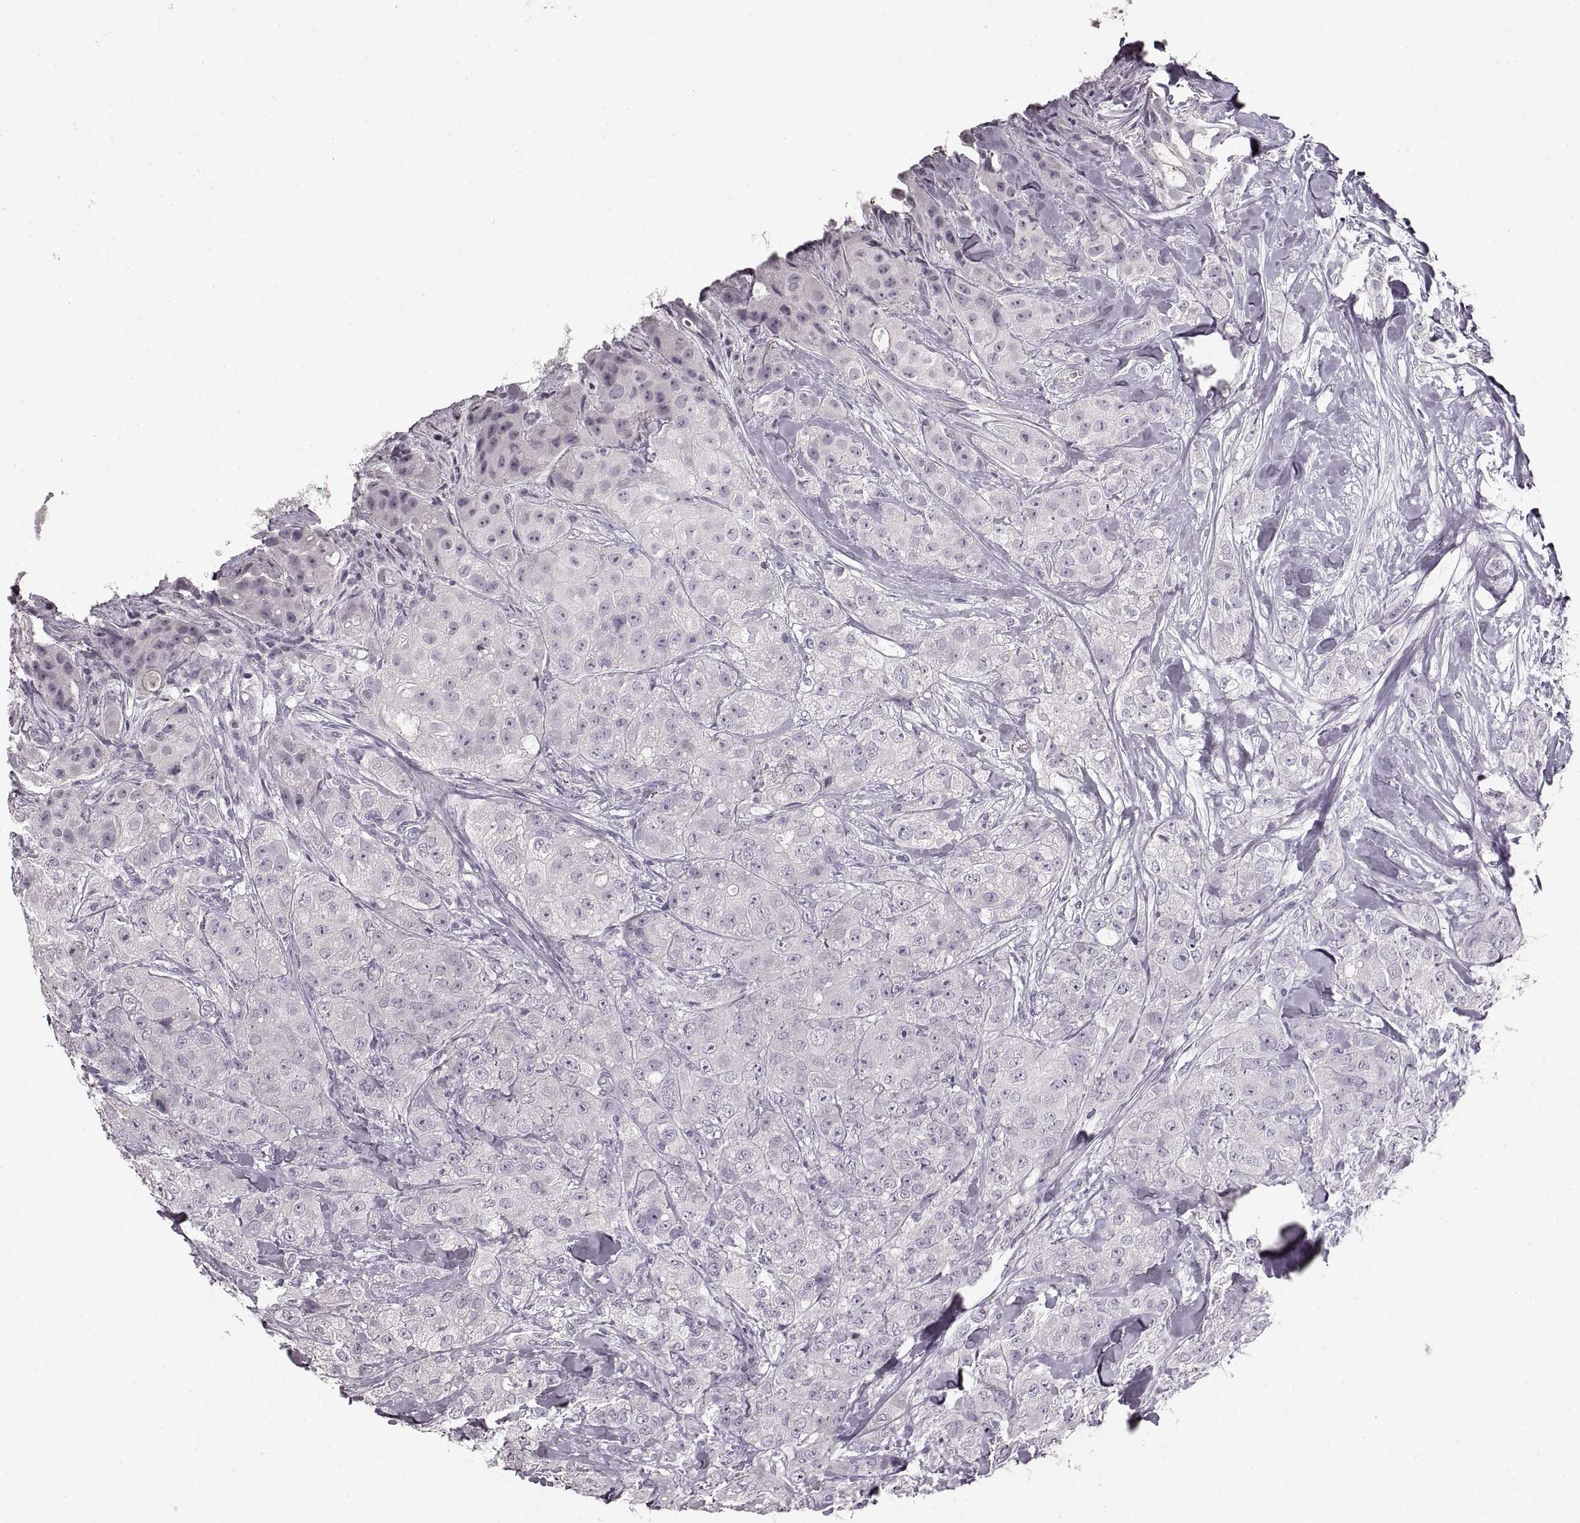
{"staining": {"intensity": "negative", "quantity": "none", "location": "none"}, "tissue": "breast cancer", "cell_type": "Tumor cells", "image_type": "cancer", "snomed": [{"axis": "morphology", "description": "Duct carcinoma"}, {"axis": "topography", "description": "Breast"}], "caption": "DAB (3,3'-diaminobenzidine) immunohistochemical staining of breast intraductal carcinoma displays no significant expression in tumor cells.", "gene": "CNTN1", "patient": {"sex": "female", "age": 43}}